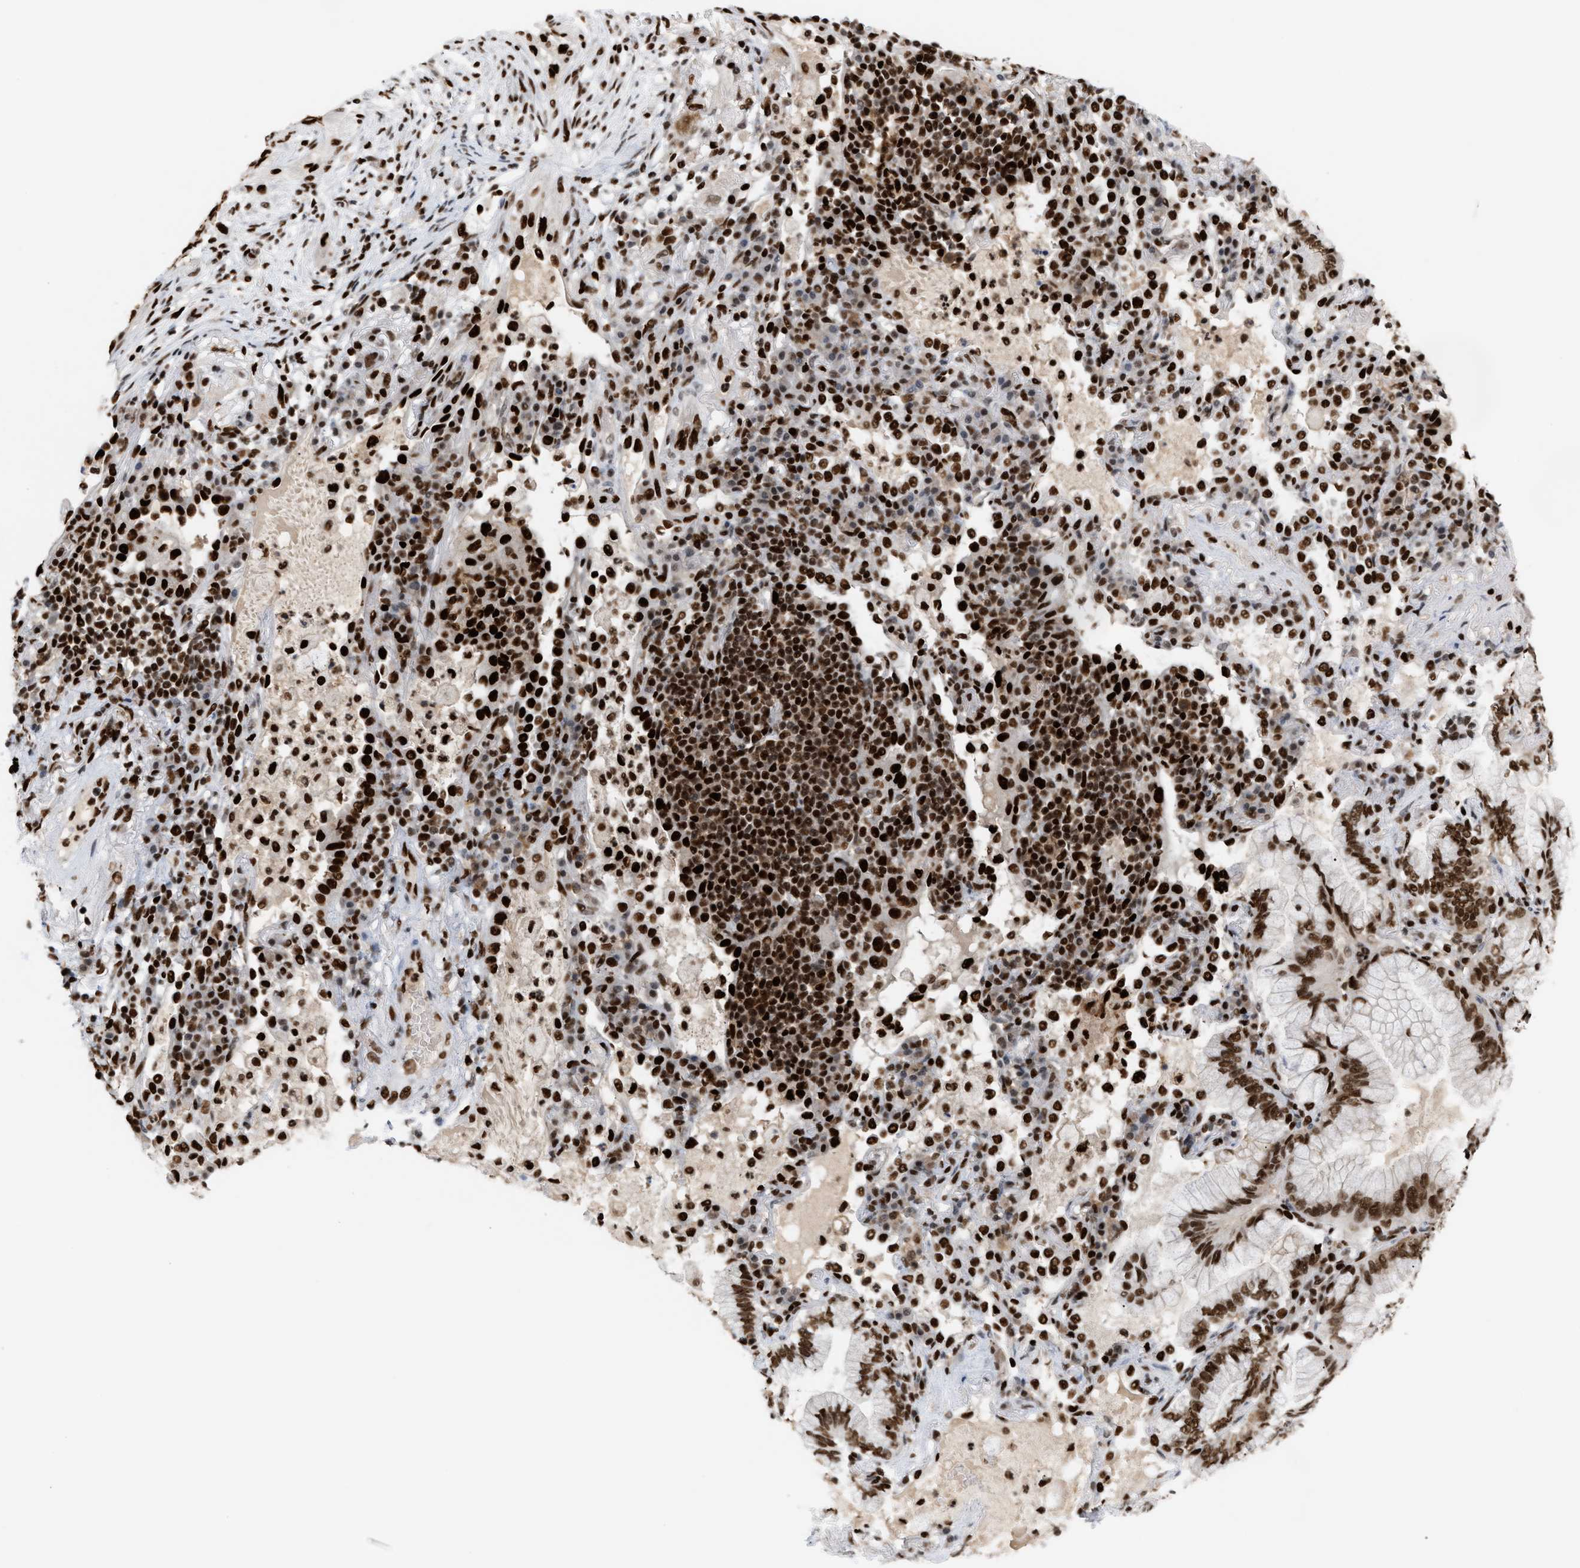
{"staining": {"intensity": "strong", "quantity": ">75%", "location": "nuclear"}, "tissue": "lung cancer", "cell_type": "Tumor cells", "image_type": "cancer", "snomed": [{"axis": "morphology", "description": "Adenocarcinoma, NOS"}, {"axis": "topography", "description": "Lung"}], "caption": "Lung cancer stained with immunohistochemistry (IHC) reveals strong nuclear positivity in about >75% of tumor cells.", "gene": "RNASEK-C17orf49", "patient": {"sex": "female", "age": 70}}